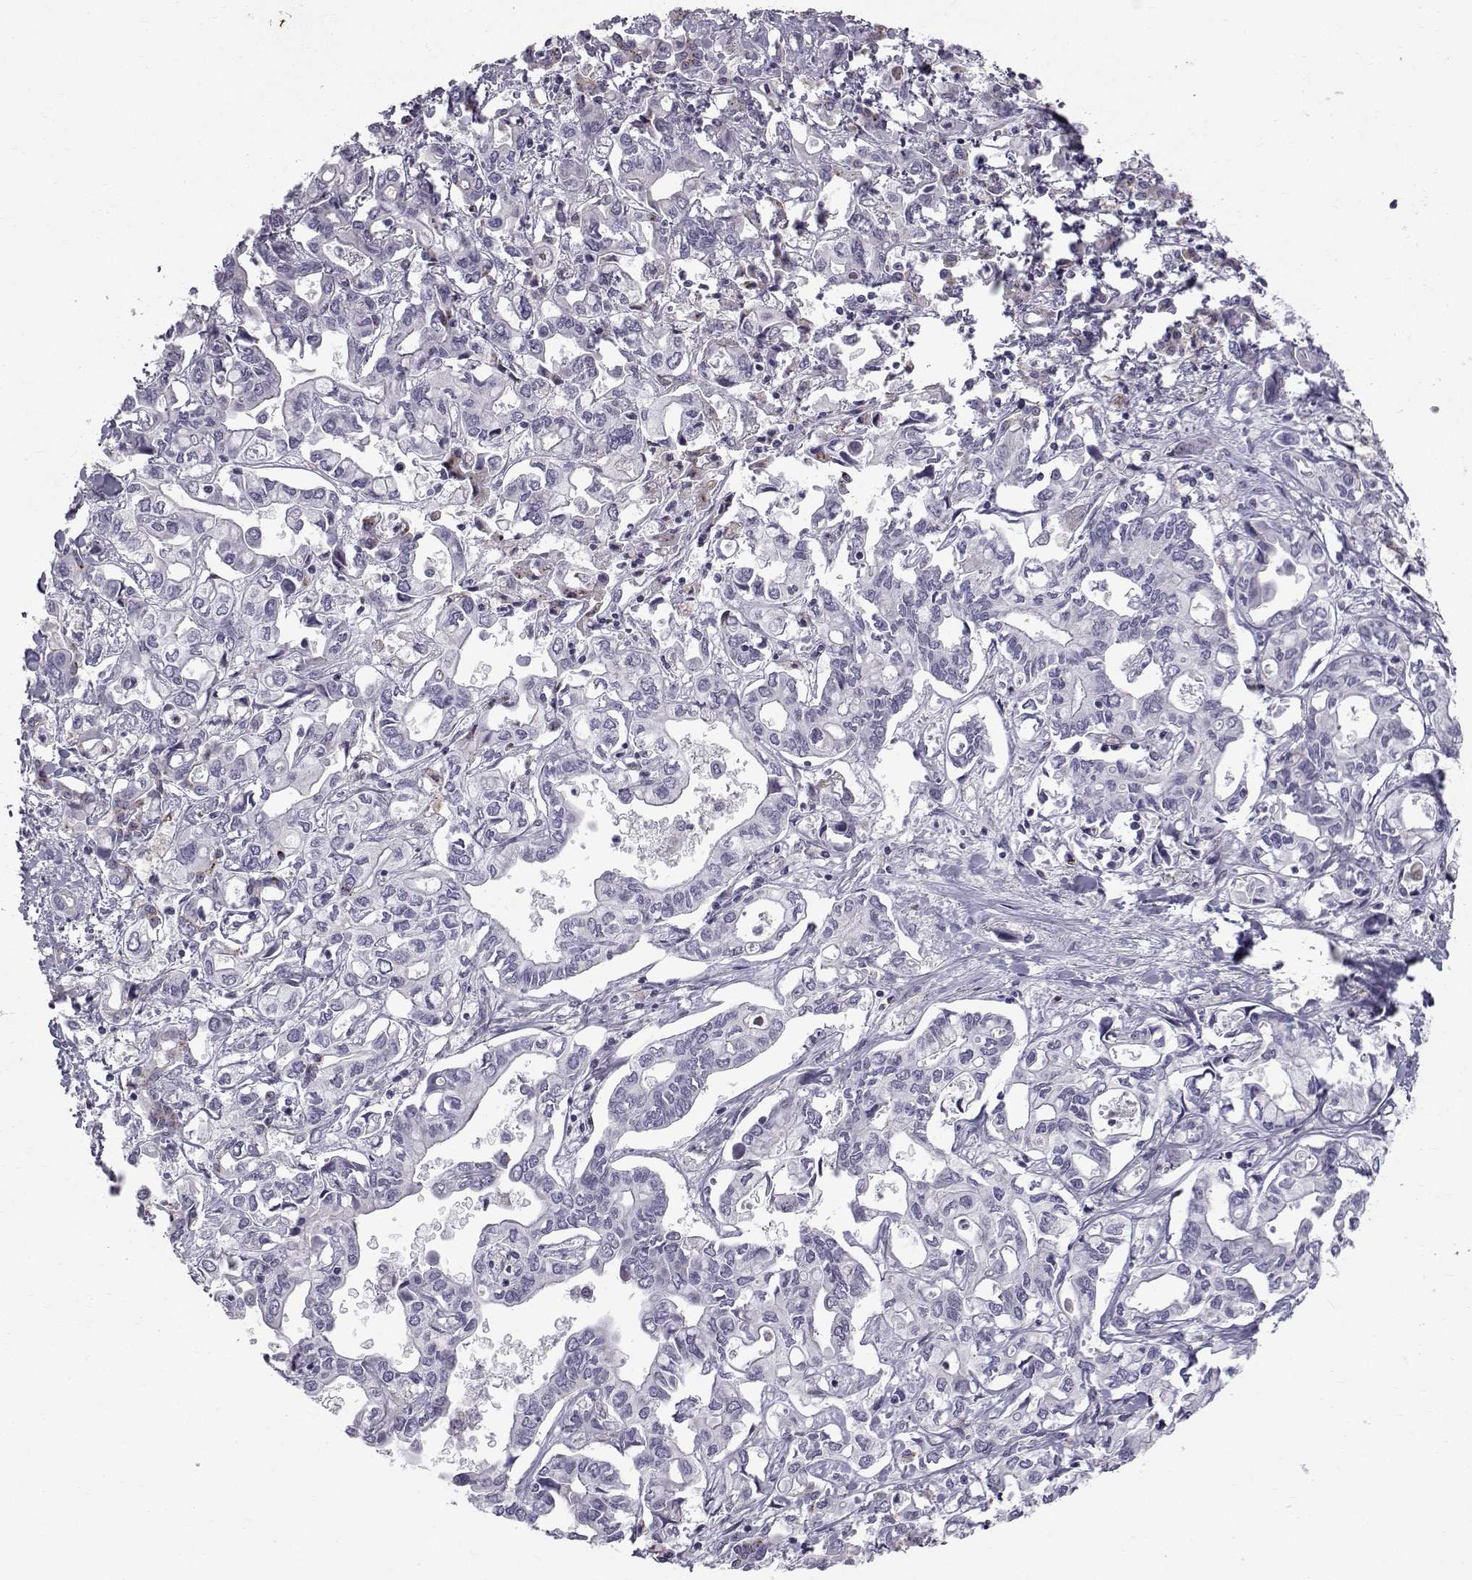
{"staining": {"intensity": "negative", "quantity": "none", "location": "none"}, "tissue": "liver cancer", "cell_type": "Tumor cells", "image_type": "cancer", "snomed": [{"axis": "morphology", "description": "Cholangiocarcinoma"}, {"axis": "topography", "description": "Liver"}], "caption": "High power microscopy photomicrograph of an IHC image of liver cancer, revealing no significant positivity in tumor cells.", "gene": "CALCR", "patient": {"sex": "female", "age": 64}}